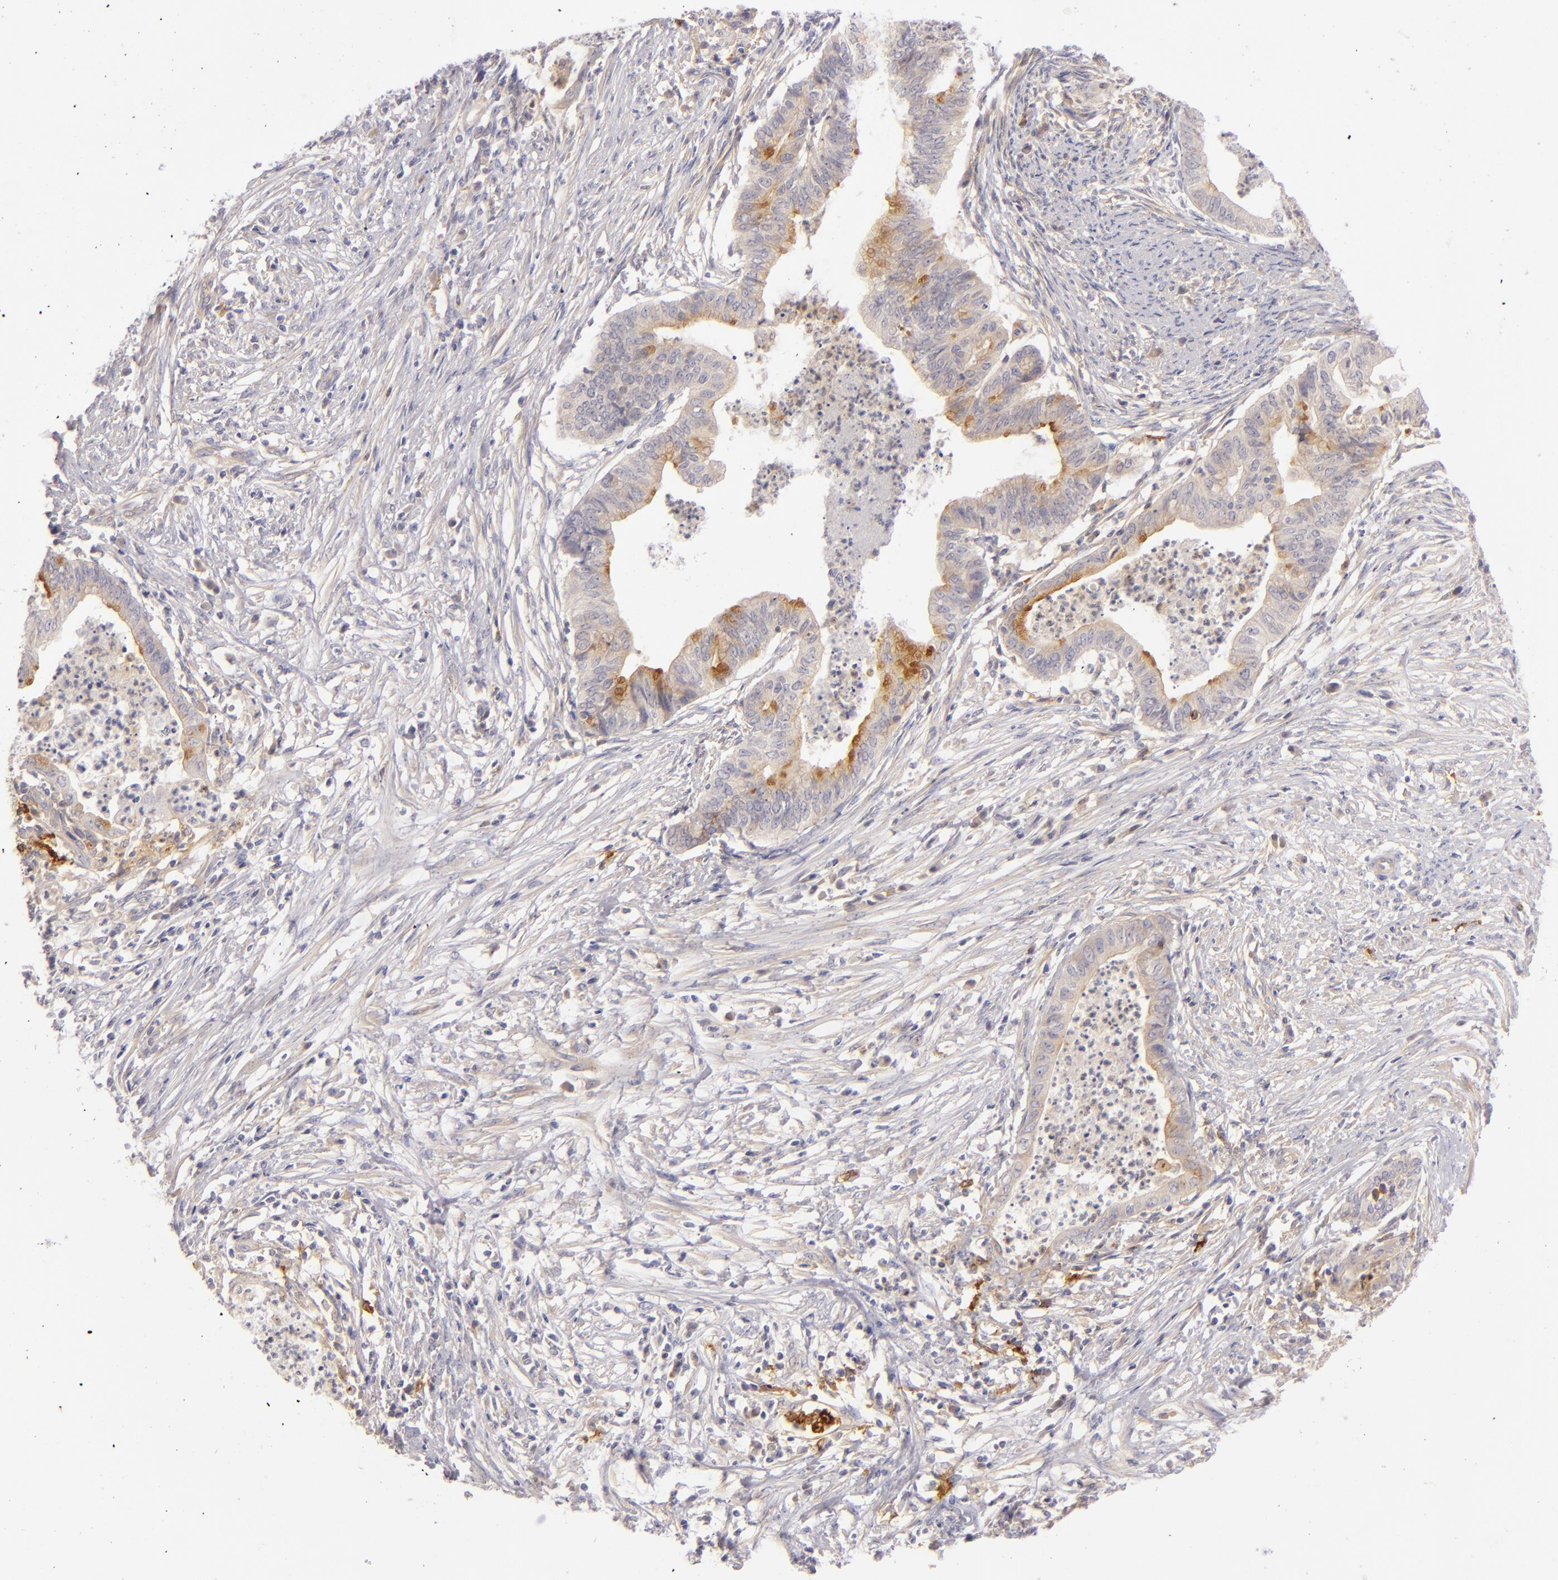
{"staining": {"intensity": "moderate", "quantity": "<25%", "location": "cytoplasmic/membranous"}, "tissue": "endometrial cancer", "cell_type": "Tumor cells", "image_type": "cancer", "snomed": [{"axis": "morphology", "description": "Necrosis, NOS"}, {"axis": "morphology", "description": "Adenocarcinoma, NOS"}, {"axis": "topography", "description": "Endometrium"}], "caption": "IHC photomicrograph of human endometrial adenocarcinoma stained for a protein (brown), which reveals low levels of moderate cytoplasmic/membranous positivity in about <25% of tumor cells.", "gene": "CD83", "patient": {"sex": "female", "age": 79}}